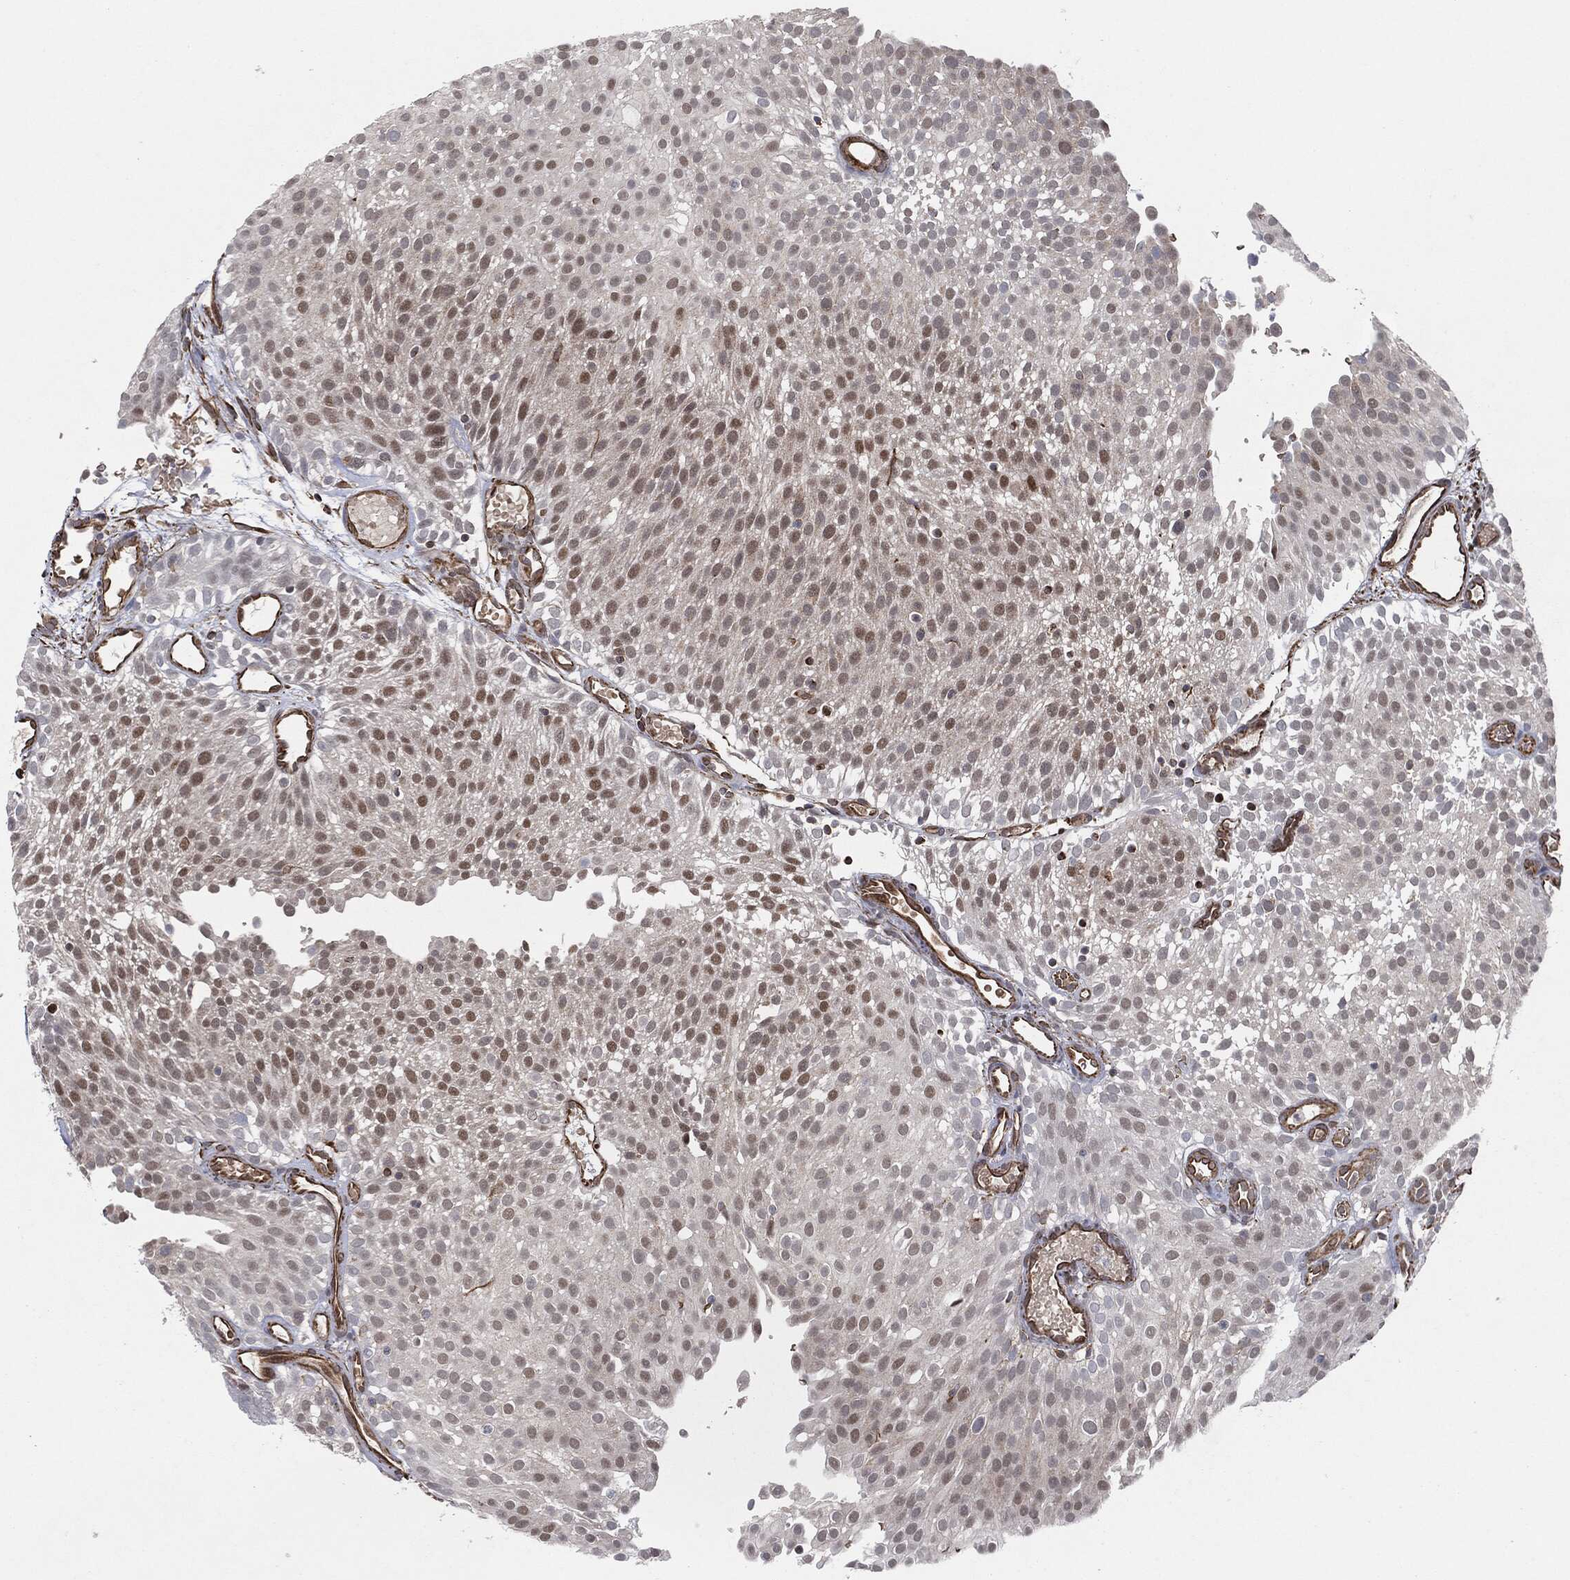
{"staining": {"intensity": "moderate", "quantity": "<25%", "location": "nuclear"}, "tissue": "urothelial cancer", "cell_type": "Tumor cells", "image_type": "cancer", "snomed": [{"axis": "morphology", "description": "Urothelial carcinoma, Low grade"}, {"axis": "topography", "description": "Urinary bladder"}], "caption": "Immunohistochemical staining of human urothelial cancer reveals low levels of moderate nuclear expression in approximately <25% of tumor cells. (brown staining indicates protein expression, while blue staining denotes nuclei).", "gene": "TP53RK", "patient": {"sex": "male", "age": 78}}